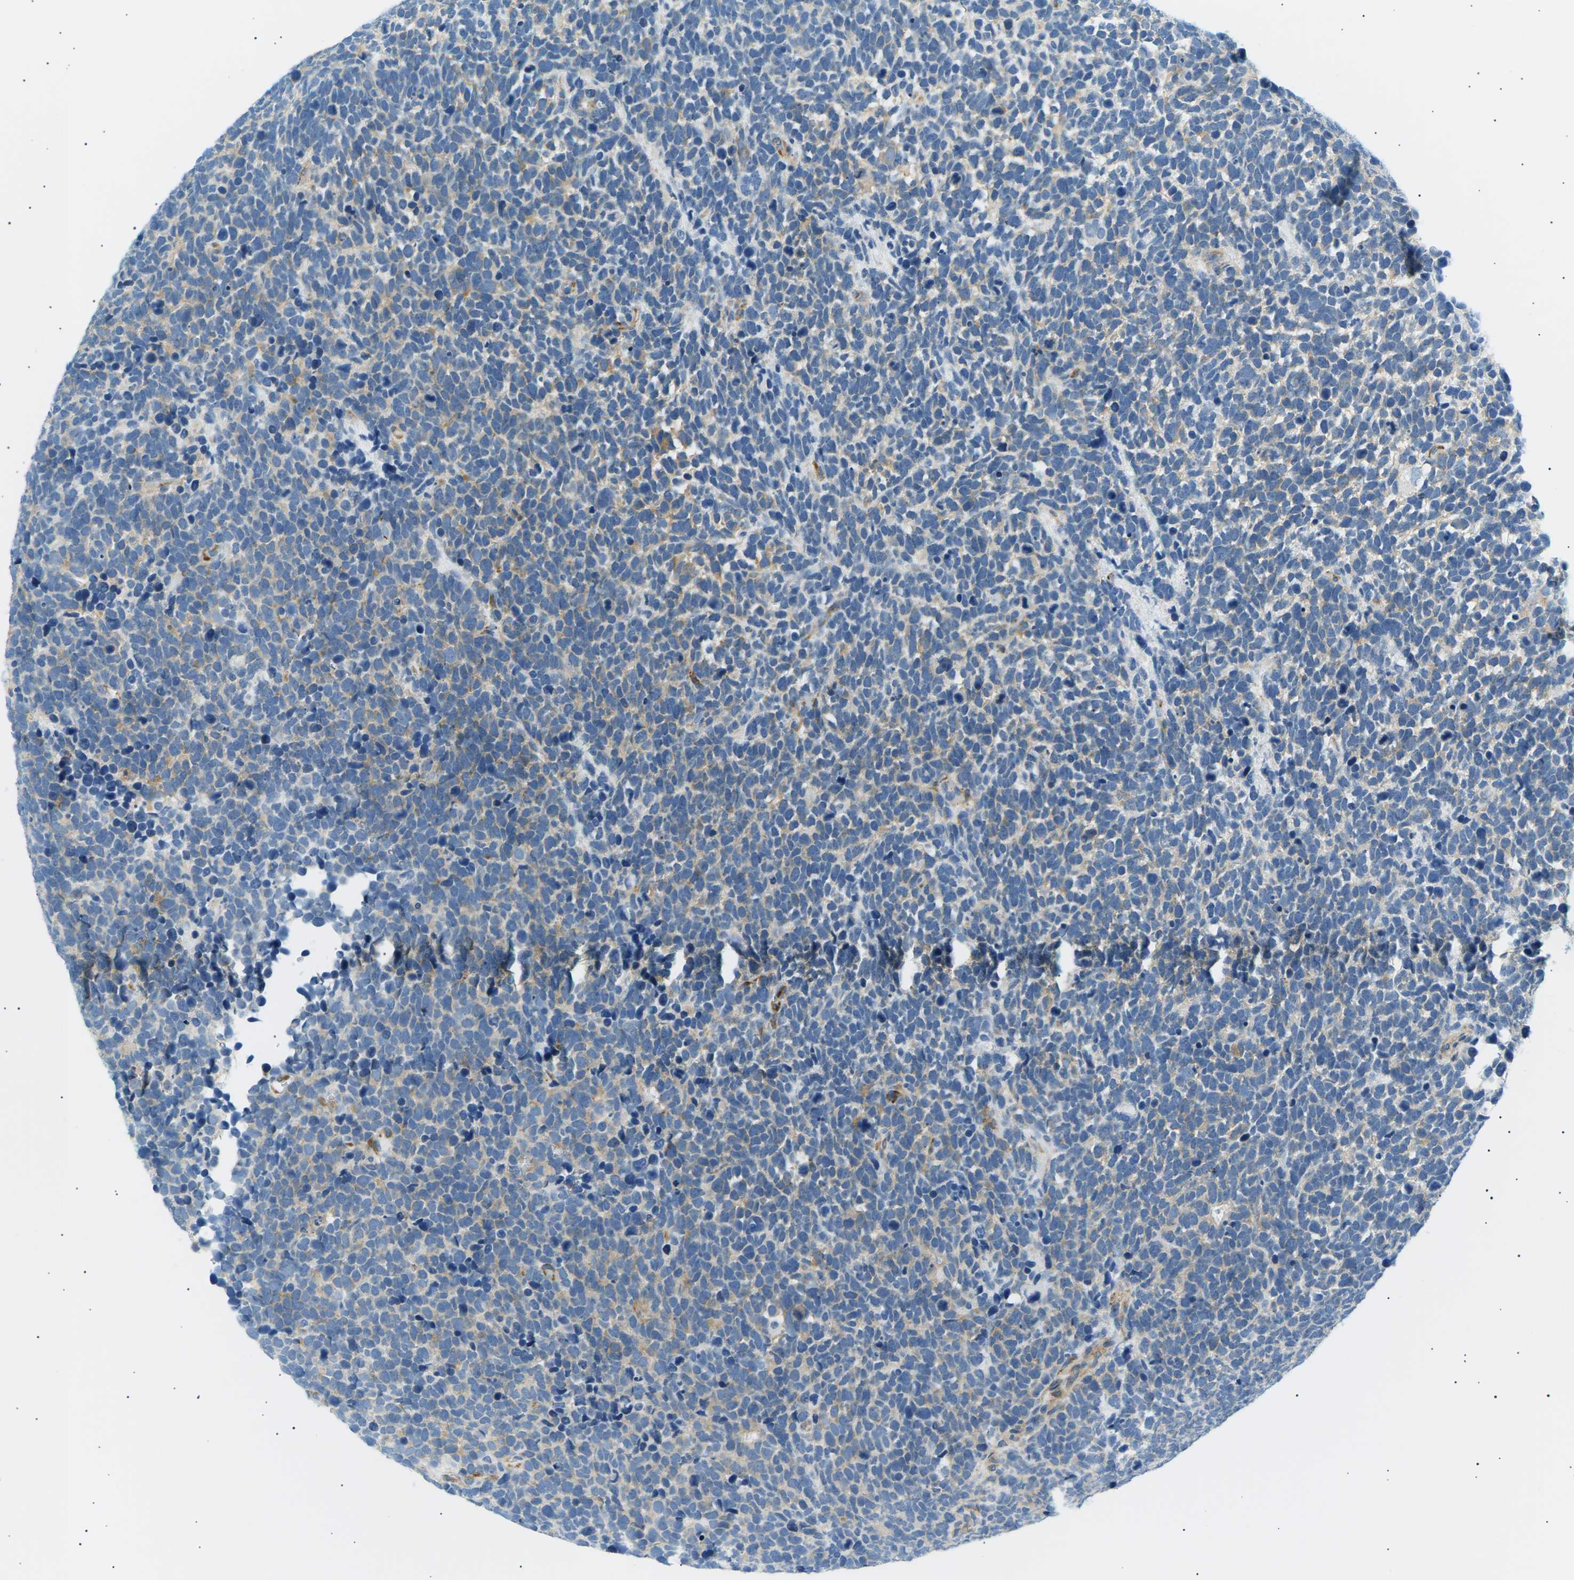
{"staining": {"intensity": "weak", "quantity": "25%-75%", "location": "cytoplasmic/membranous"}, "tissue": "urothelial cancer", "cell_type": "Tumor cells", "image_type": "cancer", "snomed": [{"axis": "morphology", "description": "Urothelial carcinoma, High grade"}, {"axis": "topography", "description": "Urinary bladder"}], "caption": "The histopathology image reveals immunohistochemical staining of urothelial cancer. There is weak cytoplasmic/membranous staining is present in about 25%-75% of tumor cells.", "gene": "SEPTIN5", "patient": {"sex": "female", "age": 82}}